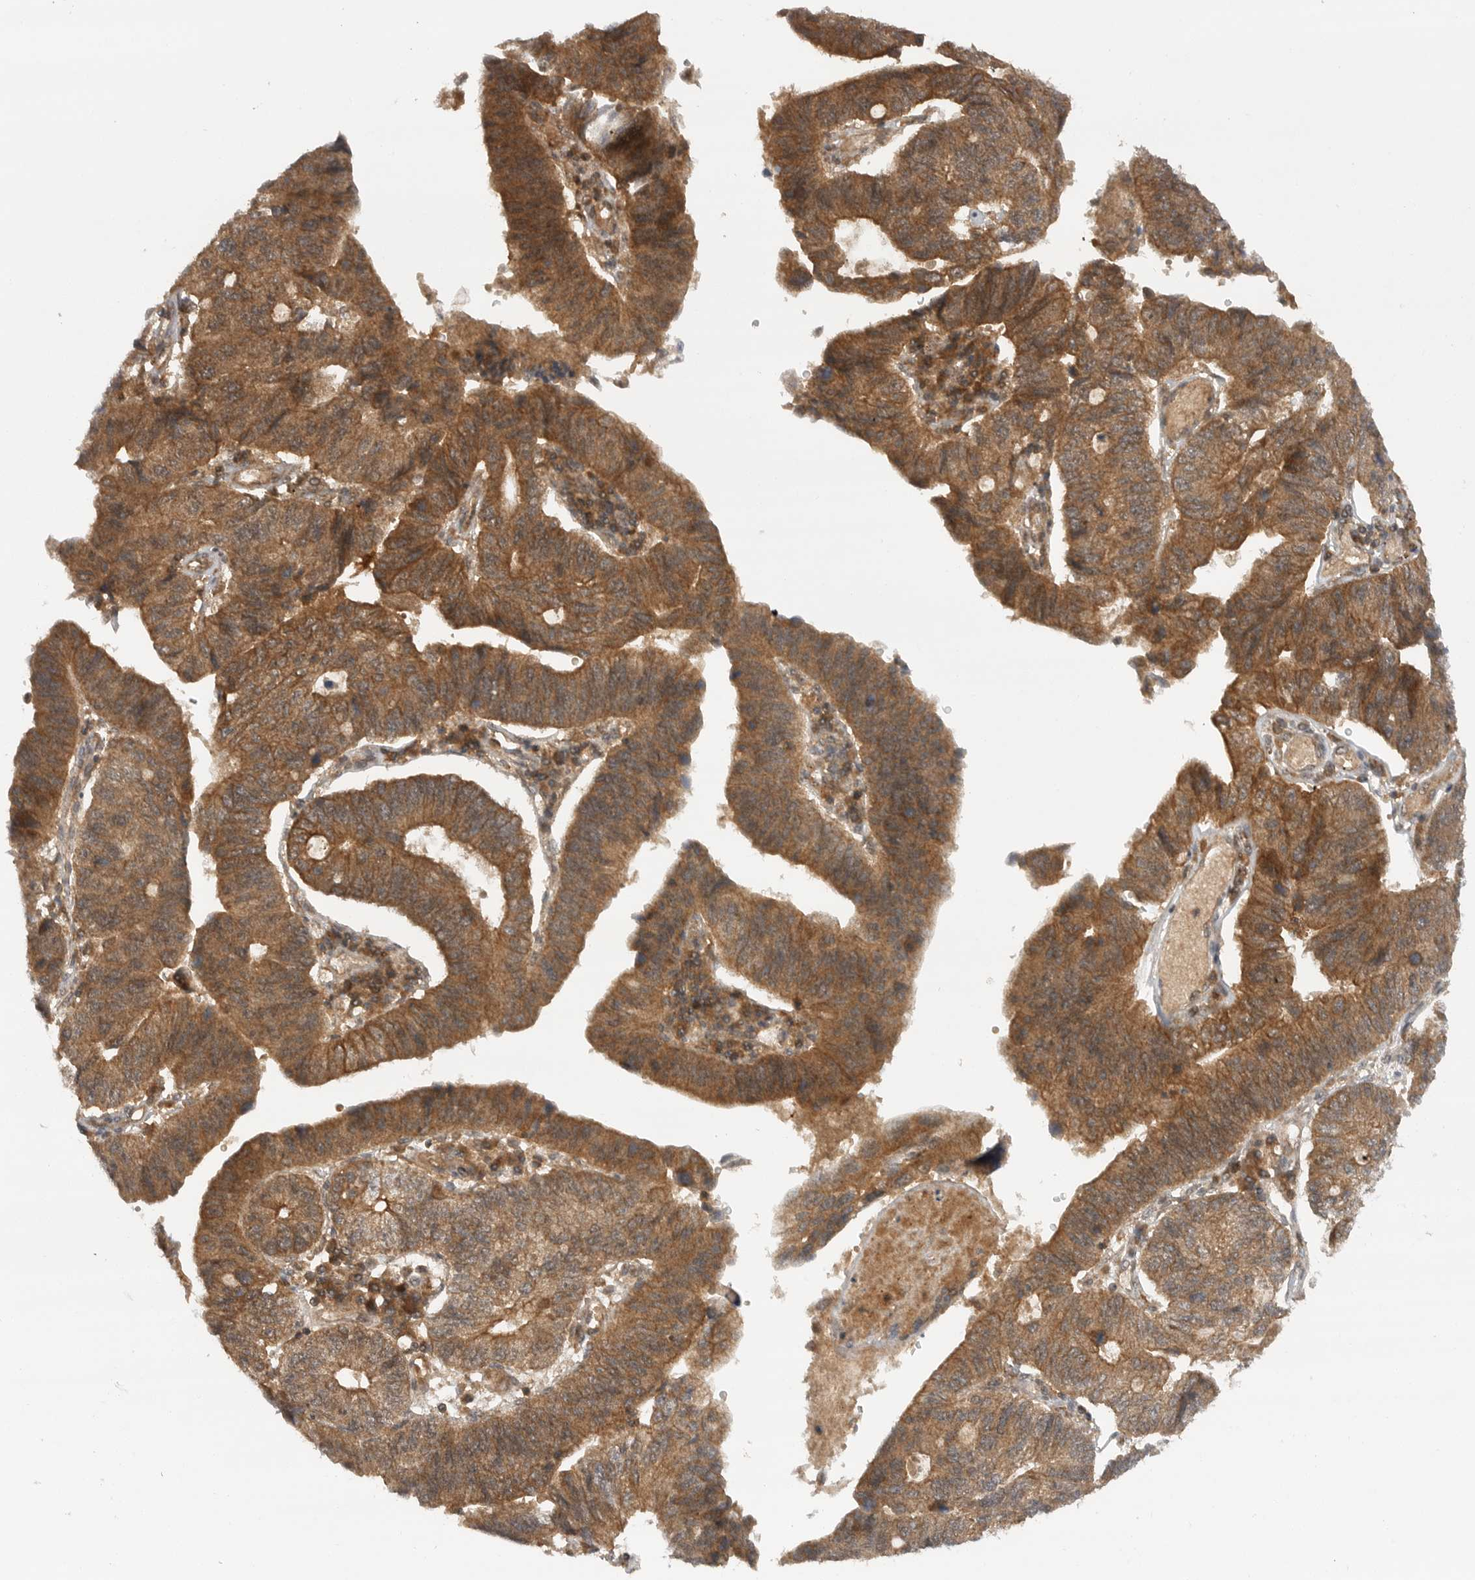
{"staining": {"intensity": "strong", "quantity": ">75%", "location": "cytoplasmic/membranous"}, "tissue": "stomach cancer", "cell_type": "Tumor cells", "image_type": "cancer", "snomed": [{"axis": "morphology", "description": "Adenocarcinoma, NOS"}, {"axis": "topography", "description": "Stomach"}], "caption": "A high-resolution histopathology image shows immunohistochemistry (IHC) staining of adenocarcinoma (stomach), which exhibits strong cytoplasmic/membranous expression in approximately >75% of tumor cells.", "gene": "PRDX4", "patient": {"sex": "male", "age": 59}}